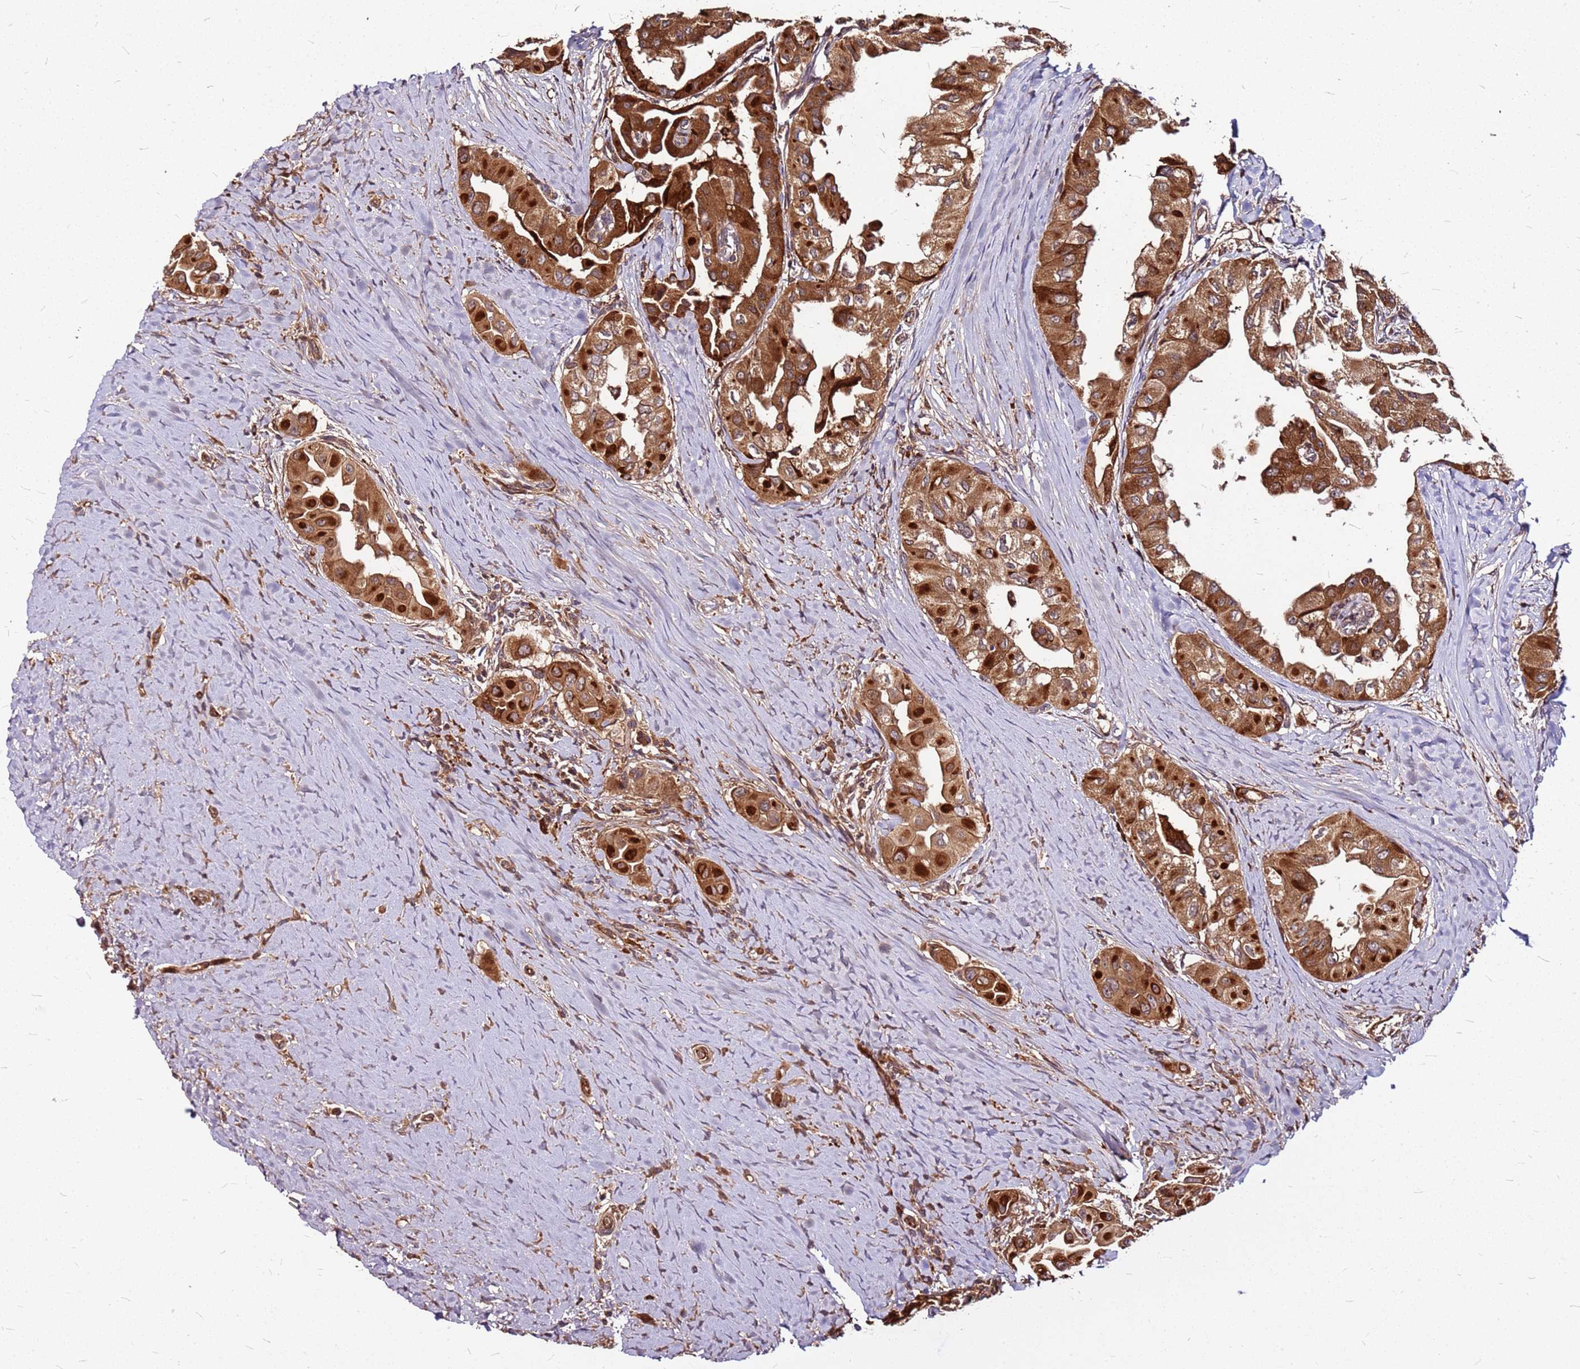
{"staining": {"intensity": "strong", "quantity": ">75%", "location": "cytoplasmic/membranous"}, "tissue": "thyroid cancer", "cell_type": "Tumor cells", "image_type": "cancer", "snomed": [{"axis": "morphology", "description": "Papillary adenocarcinoma, NOS"}, {"axis": "topography", "description": "Thyroid gland"}], "caption": "IHC image of neoplastic tissue: thyroid cancer stained using immunohistochemistry shows high levels of strong protein expression localized specifically in the cytoplasmic/membranous of tumor cells, appearing as a cytoplasmic/membranous brown color.", "gene": "LYPLAL1", "patient": {"sex": "female", "age": 59}}